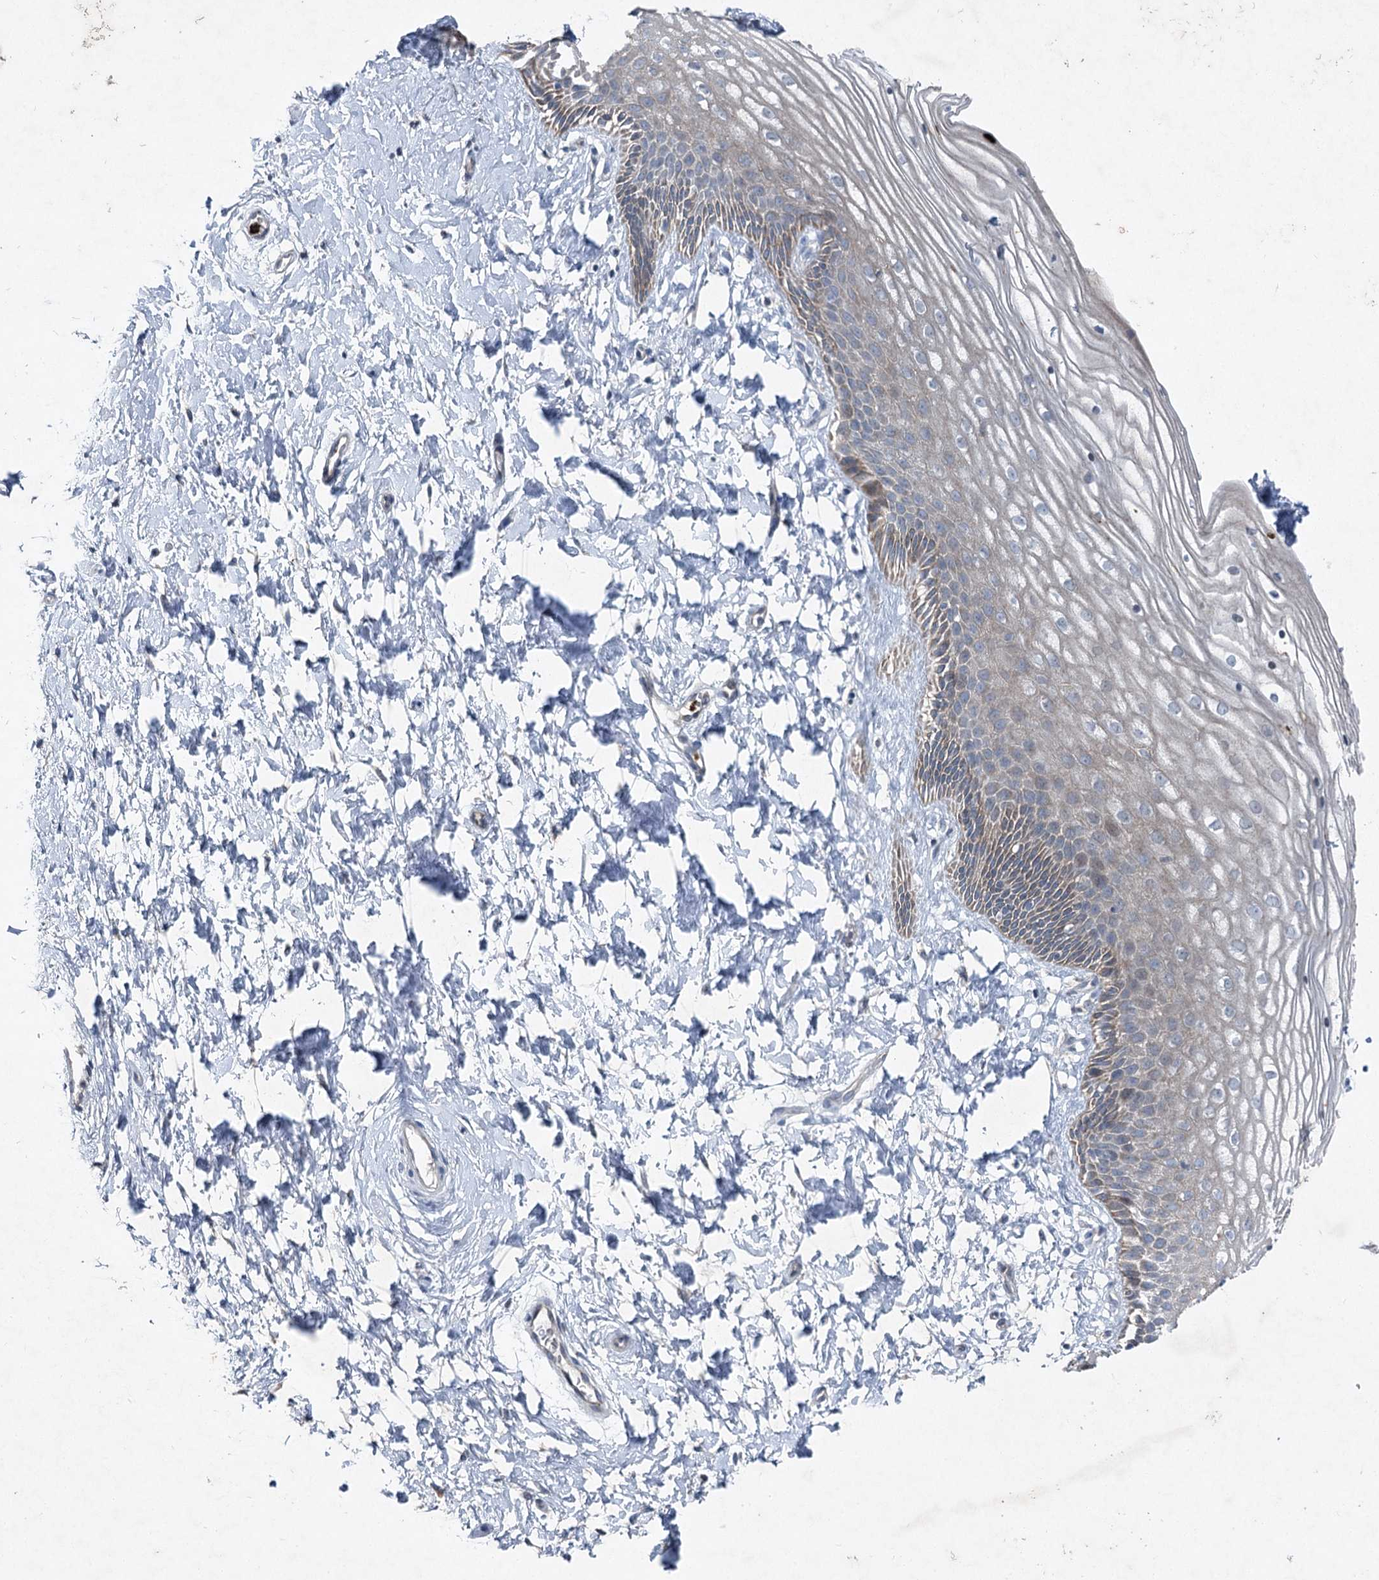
{"staining": {"intensity": "moderate", "quantity": "<25%", "location": "cytoplasmic/membranous"}, "tissue": "vagina", "cell_type": "Squamous epithelial cells", "image_type": "normal", "snomed": [{"axis": "morphology", "description": "Normal tissue, NOS"}, {"axis": "topography", "description": "Vagina"}, {"axis": "topography", "description": "Cervix"}], "caption": "Approximately <25% of squamous epithelial cells in normal human vagina reveal moderate cytoplasmic/membranous protein expression as visualized by brown immunohistochemical staining.", "gene": "ENSG00000285330", "patient": {"sex": "female", "age": 40}}